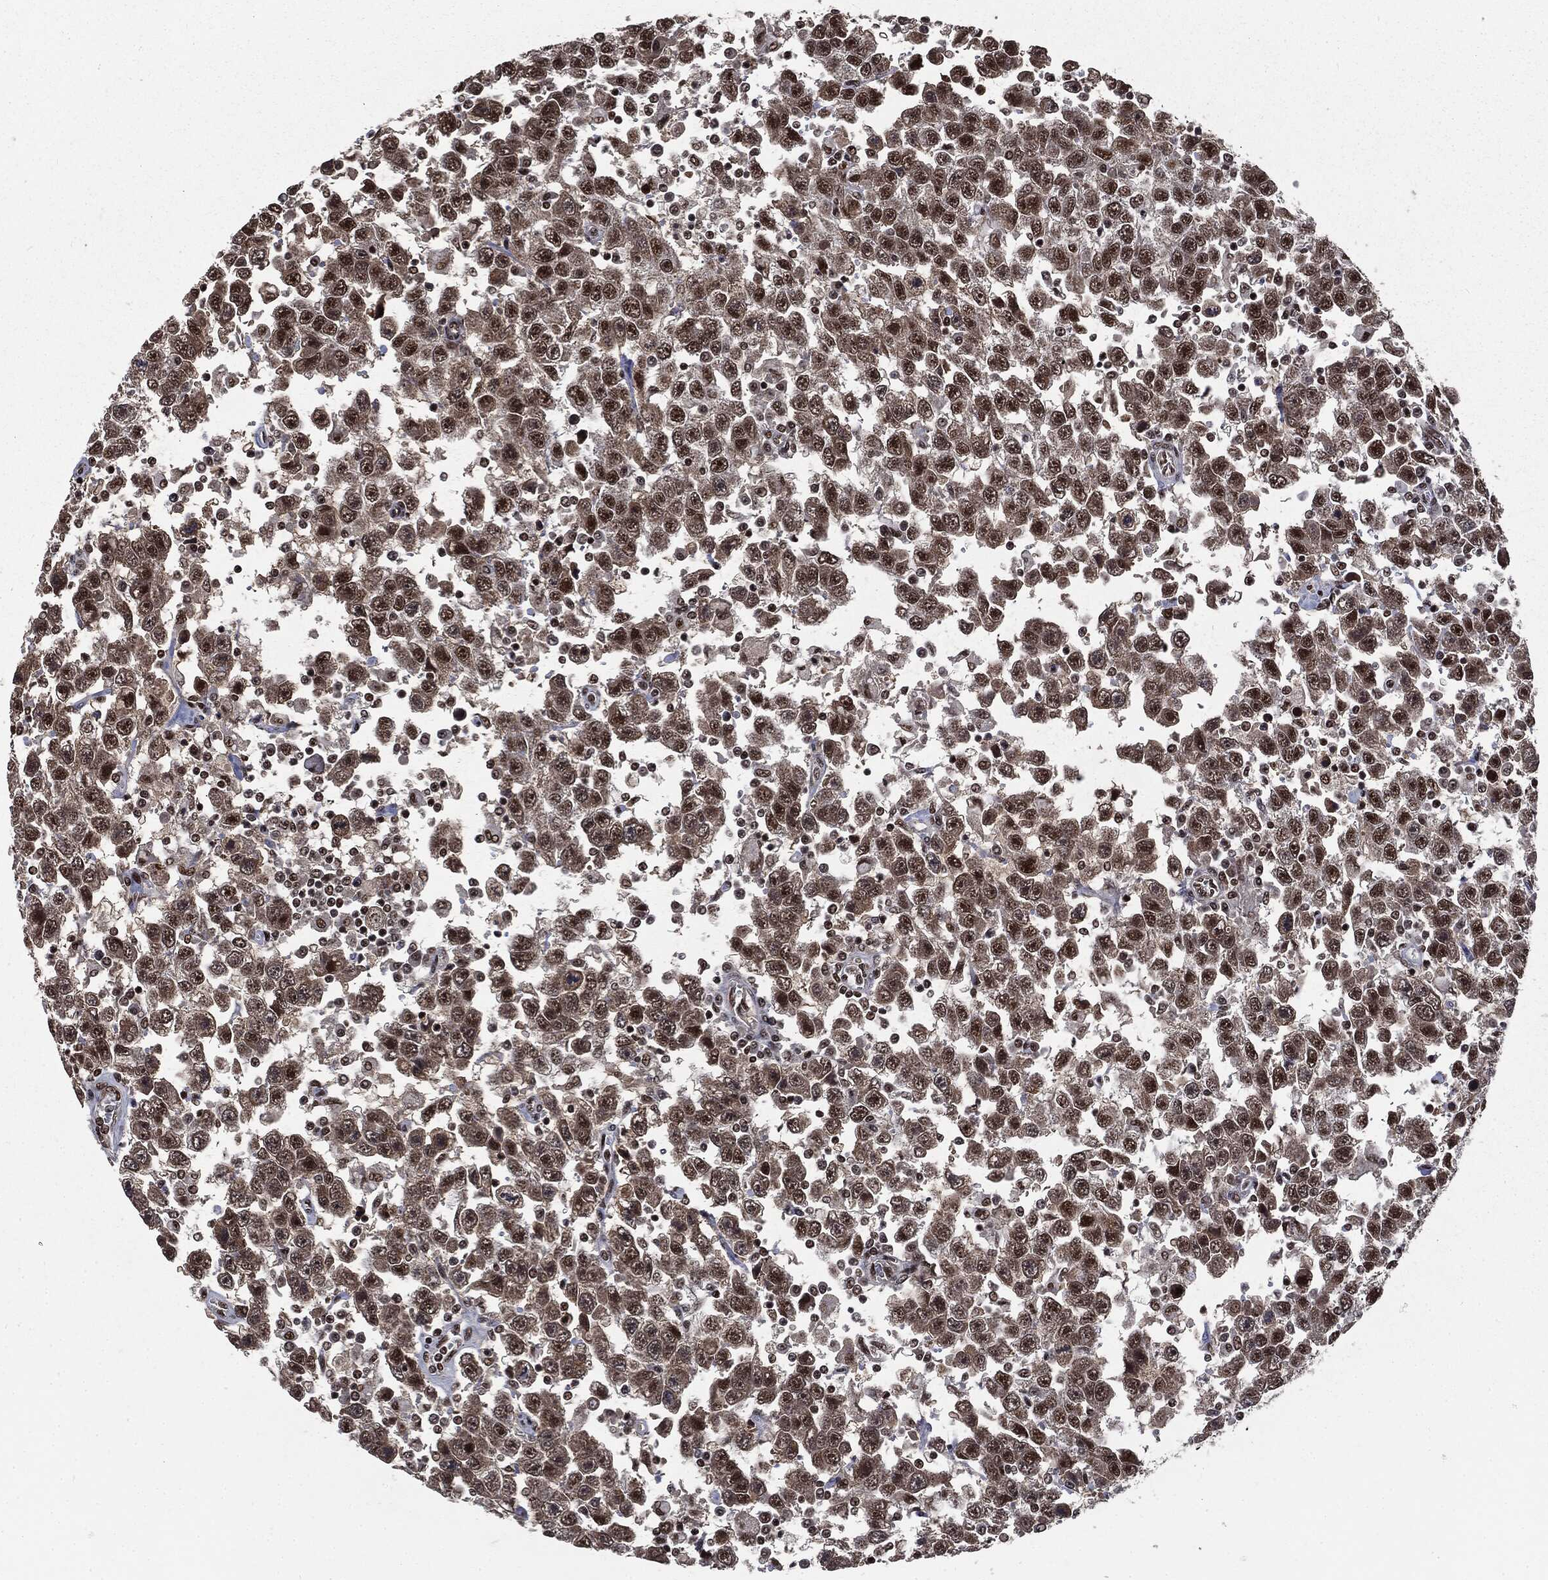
{"staining": {"intensity": "moderate", "quantity": ">75%", "location": "nuclear"}, "tissue": "testis cancer", "cell_type": "Tumor cells", "image_type": "cancer", "snomed": [{"axis": "morphology", "description": "Seminoma, NOS"}, {"axis": "topography", "description": "Testis"}], "caption": "An immunohistochemistry (IHC) histopathology image of neoplastic tissue is shown. Protein staining in brown shows moderate nuclear positivity in testis cancer (seminoma) within tumor cells.", "gene": "DPH2", "patient": {"sex": "male", "age": 41}}